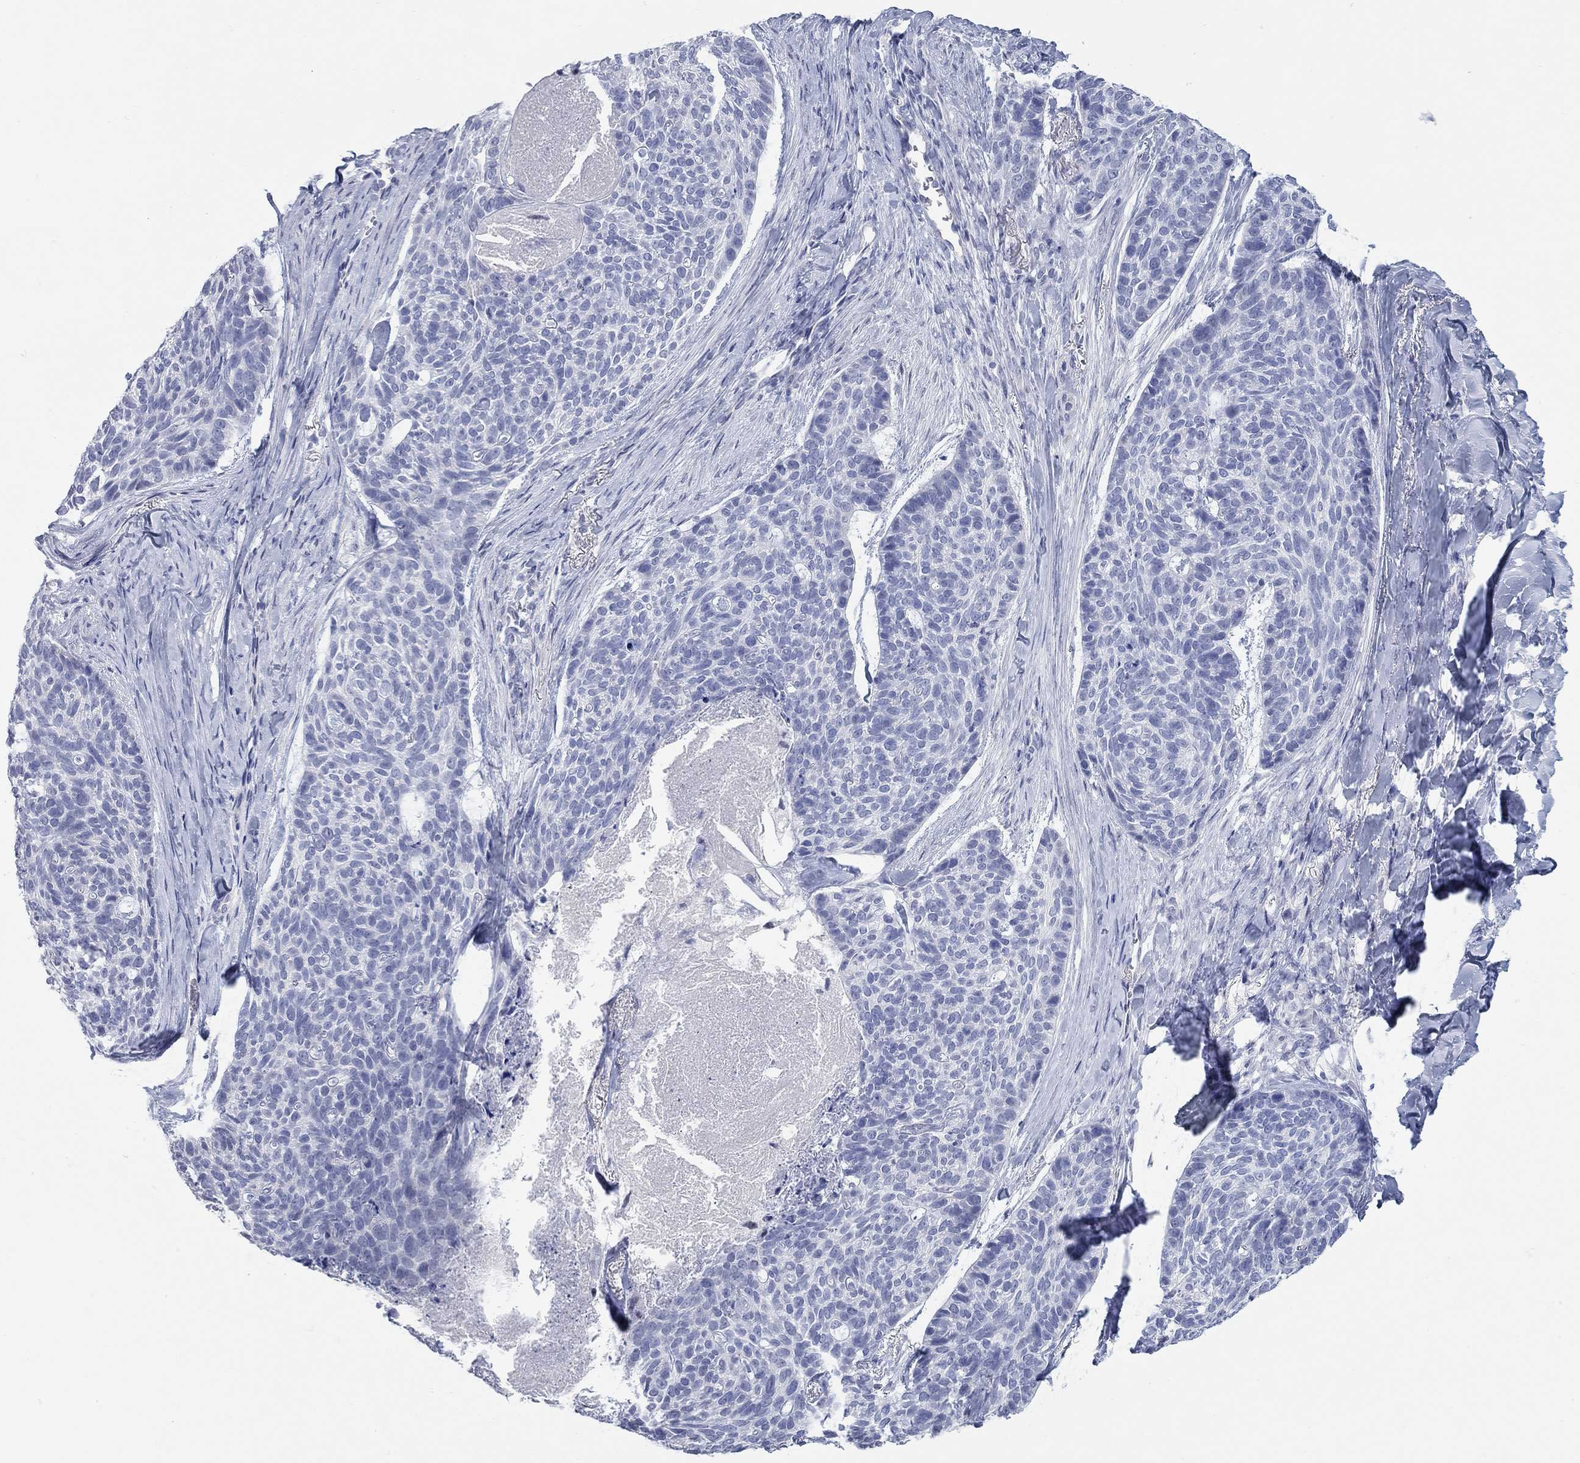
{"staining": {"intensity": "negative", "quantity": "none", "location": "none"}, "tissue": "skin cancer", "cell_type": "Tumor cells", "image_type": "cancer", "snomed": [{"axis": "morphology", "description": "Basal cell carcinoma"}, {"axis": "topography", "description": "Skin"}], "caption": "The immunohistochemistry (IHC) image has no significant staining in tumor cells of basal cell carcinoma (skin) tissue.", "gene": "WASF3", "patient": {"sex": "female", "age": 69}}